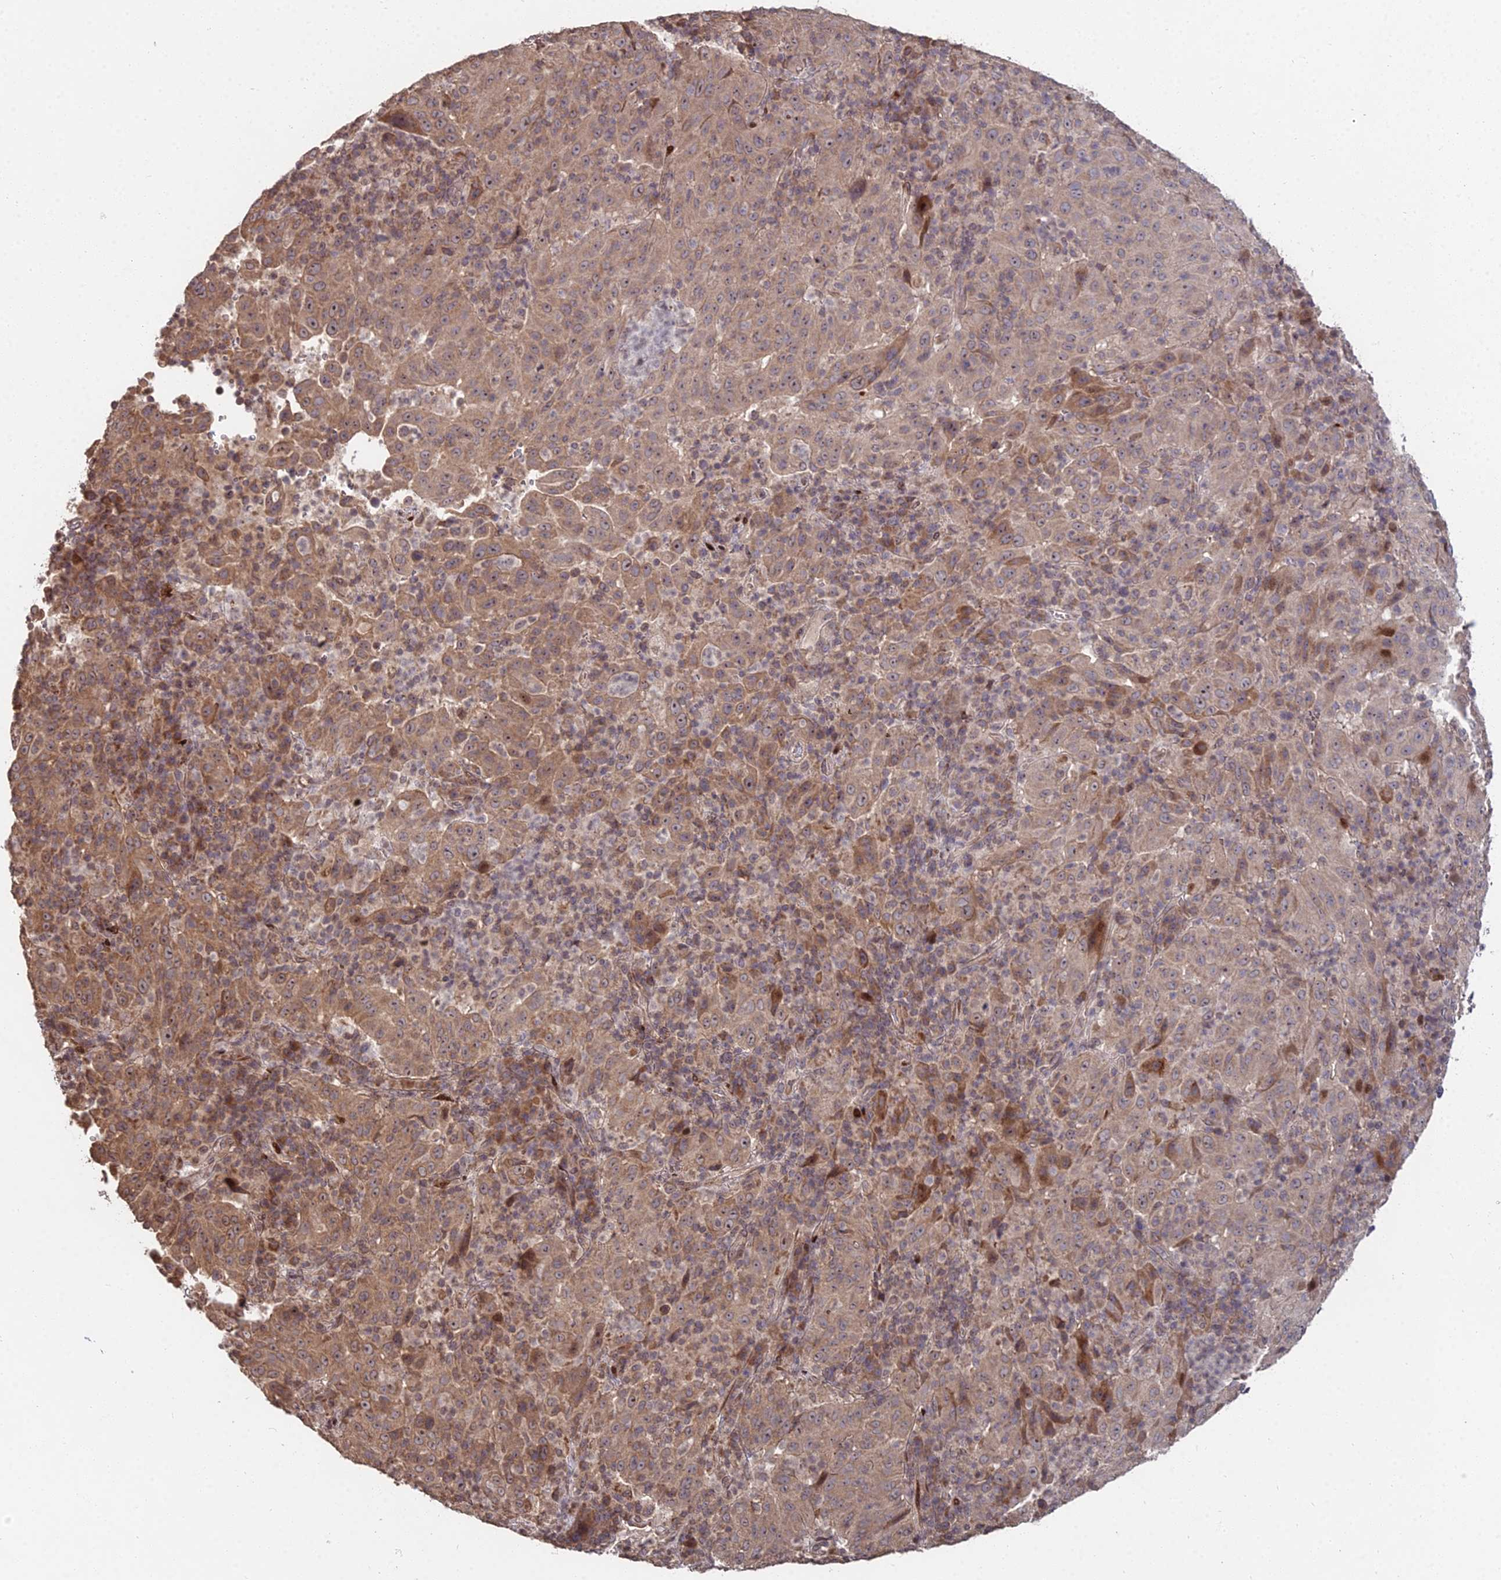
{"staining": {"intensity": "moderate", "quantity": ">75%", "location": "cytoplasmic/membranous"}, "tissue": "pancreatic cancer", "cell_type": "Tumor cells", "image_type": "cancer", "snomed": [{"axis": "morphology", "description": "Adenocarcinoma, NOS"}, {"axis": "topography", "description": "Pancreas"}], "caption": "Pancreatic cancer (adenocarcinoma) stained for a protein (brown) shows moderate cytoplasmic/membranous positive staining in approximately >75% of tumor cells.", "gene": "RBMS2", "patient": {"sex": "male", "age": 63}}